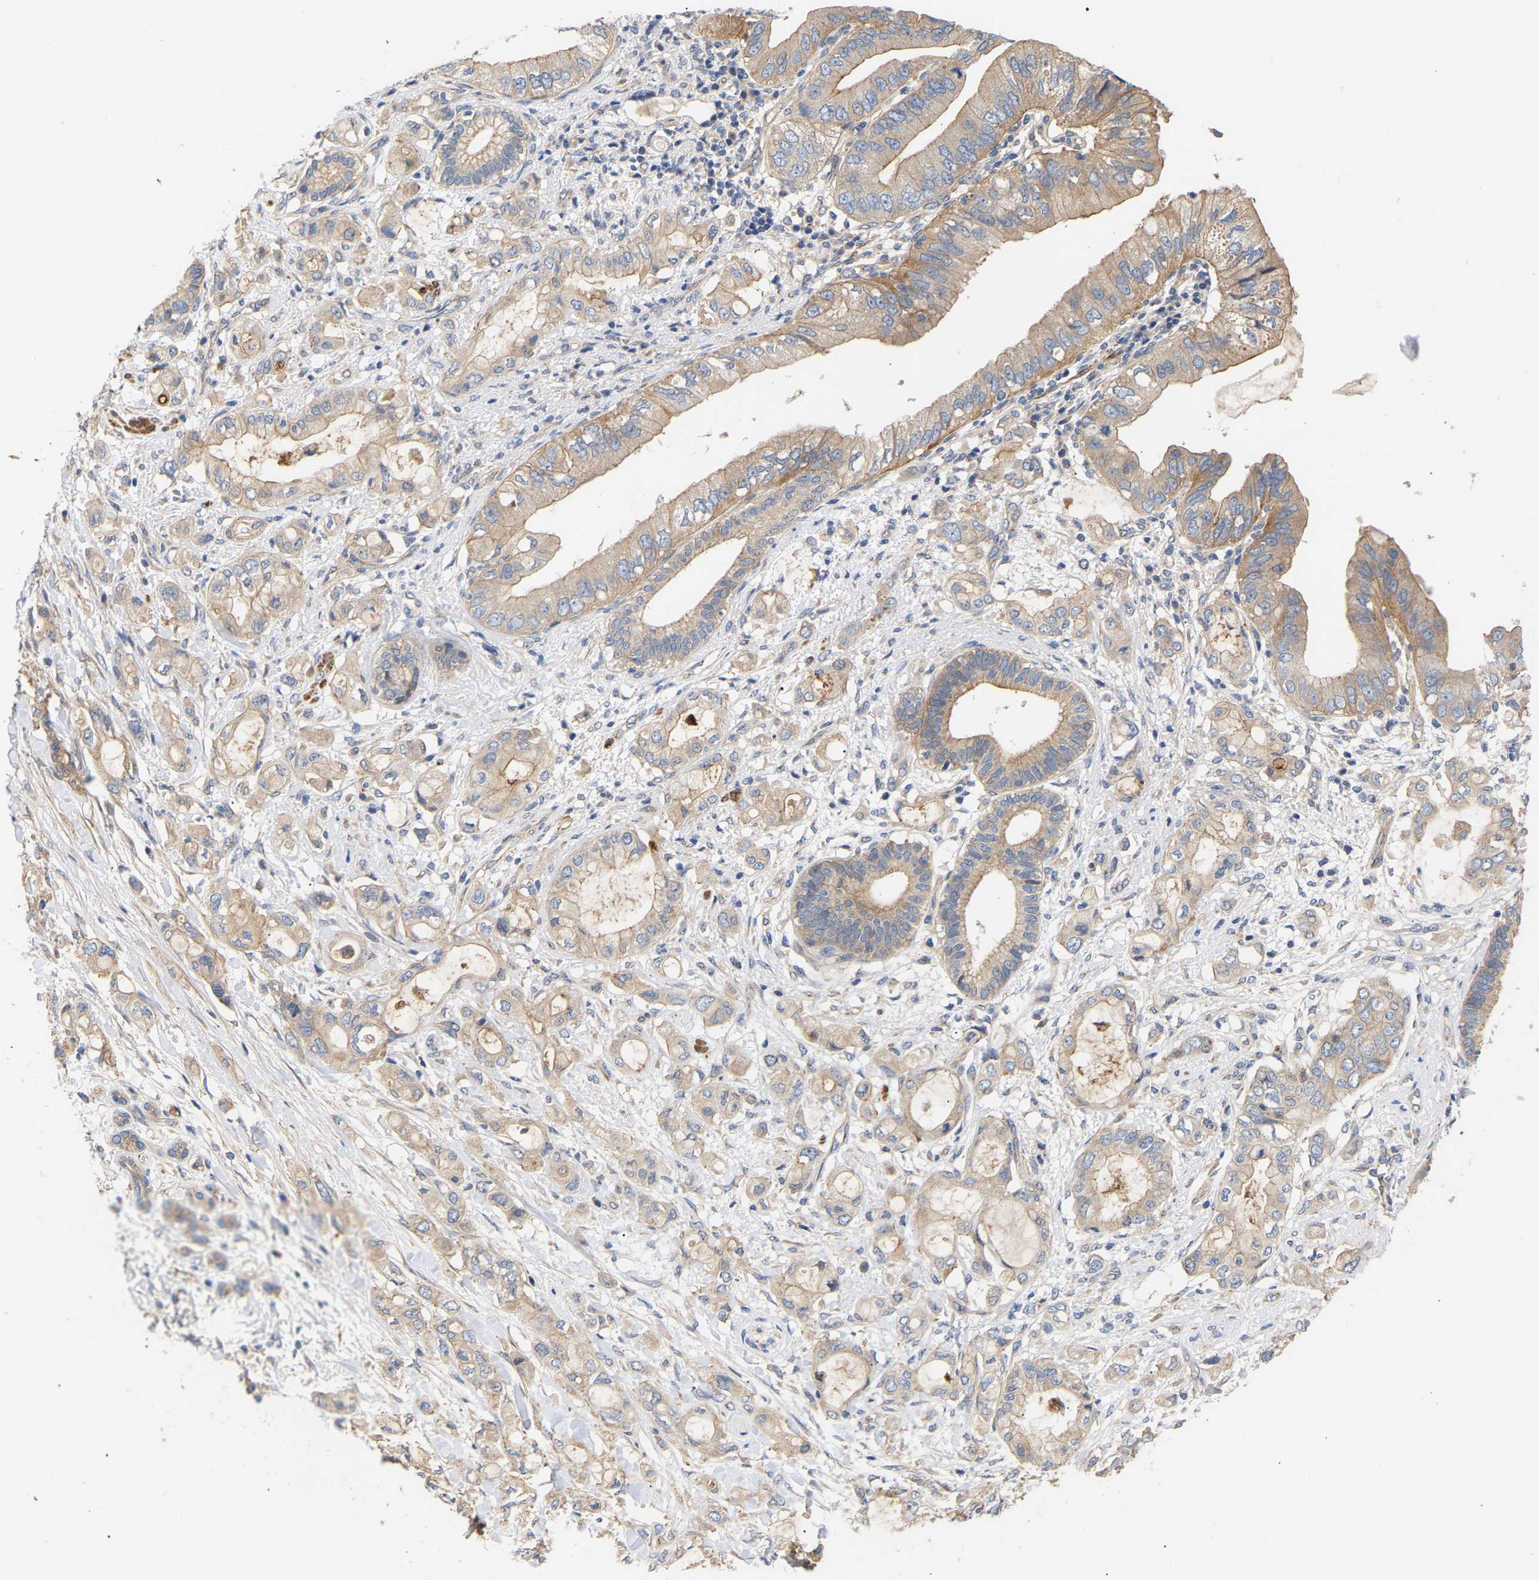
{"staining": {"intensity": "weak", "quantity": ">75%", "location": "cytoplasmic/membranous"}, "tissue": "pancreatic cancer", "cell_type": "Tumor cells", "image_type": "cancer", "snomed": [{"axis": "morphology", "description": "Adenocarcinoma, NOS"}, {"axis": "topography", "description": "Pancreas"}], "caption": "Immunohistochemical staining of human pancreatic adenocarcinoma reveals weak cytoplasmic/membranous protein positivity in approximately >75% of tumor cells. (DAB IHC with brightfield microscopy, high magnification).", "gene": "KASH5", "patient": {"sex": "female", "age": 56}}